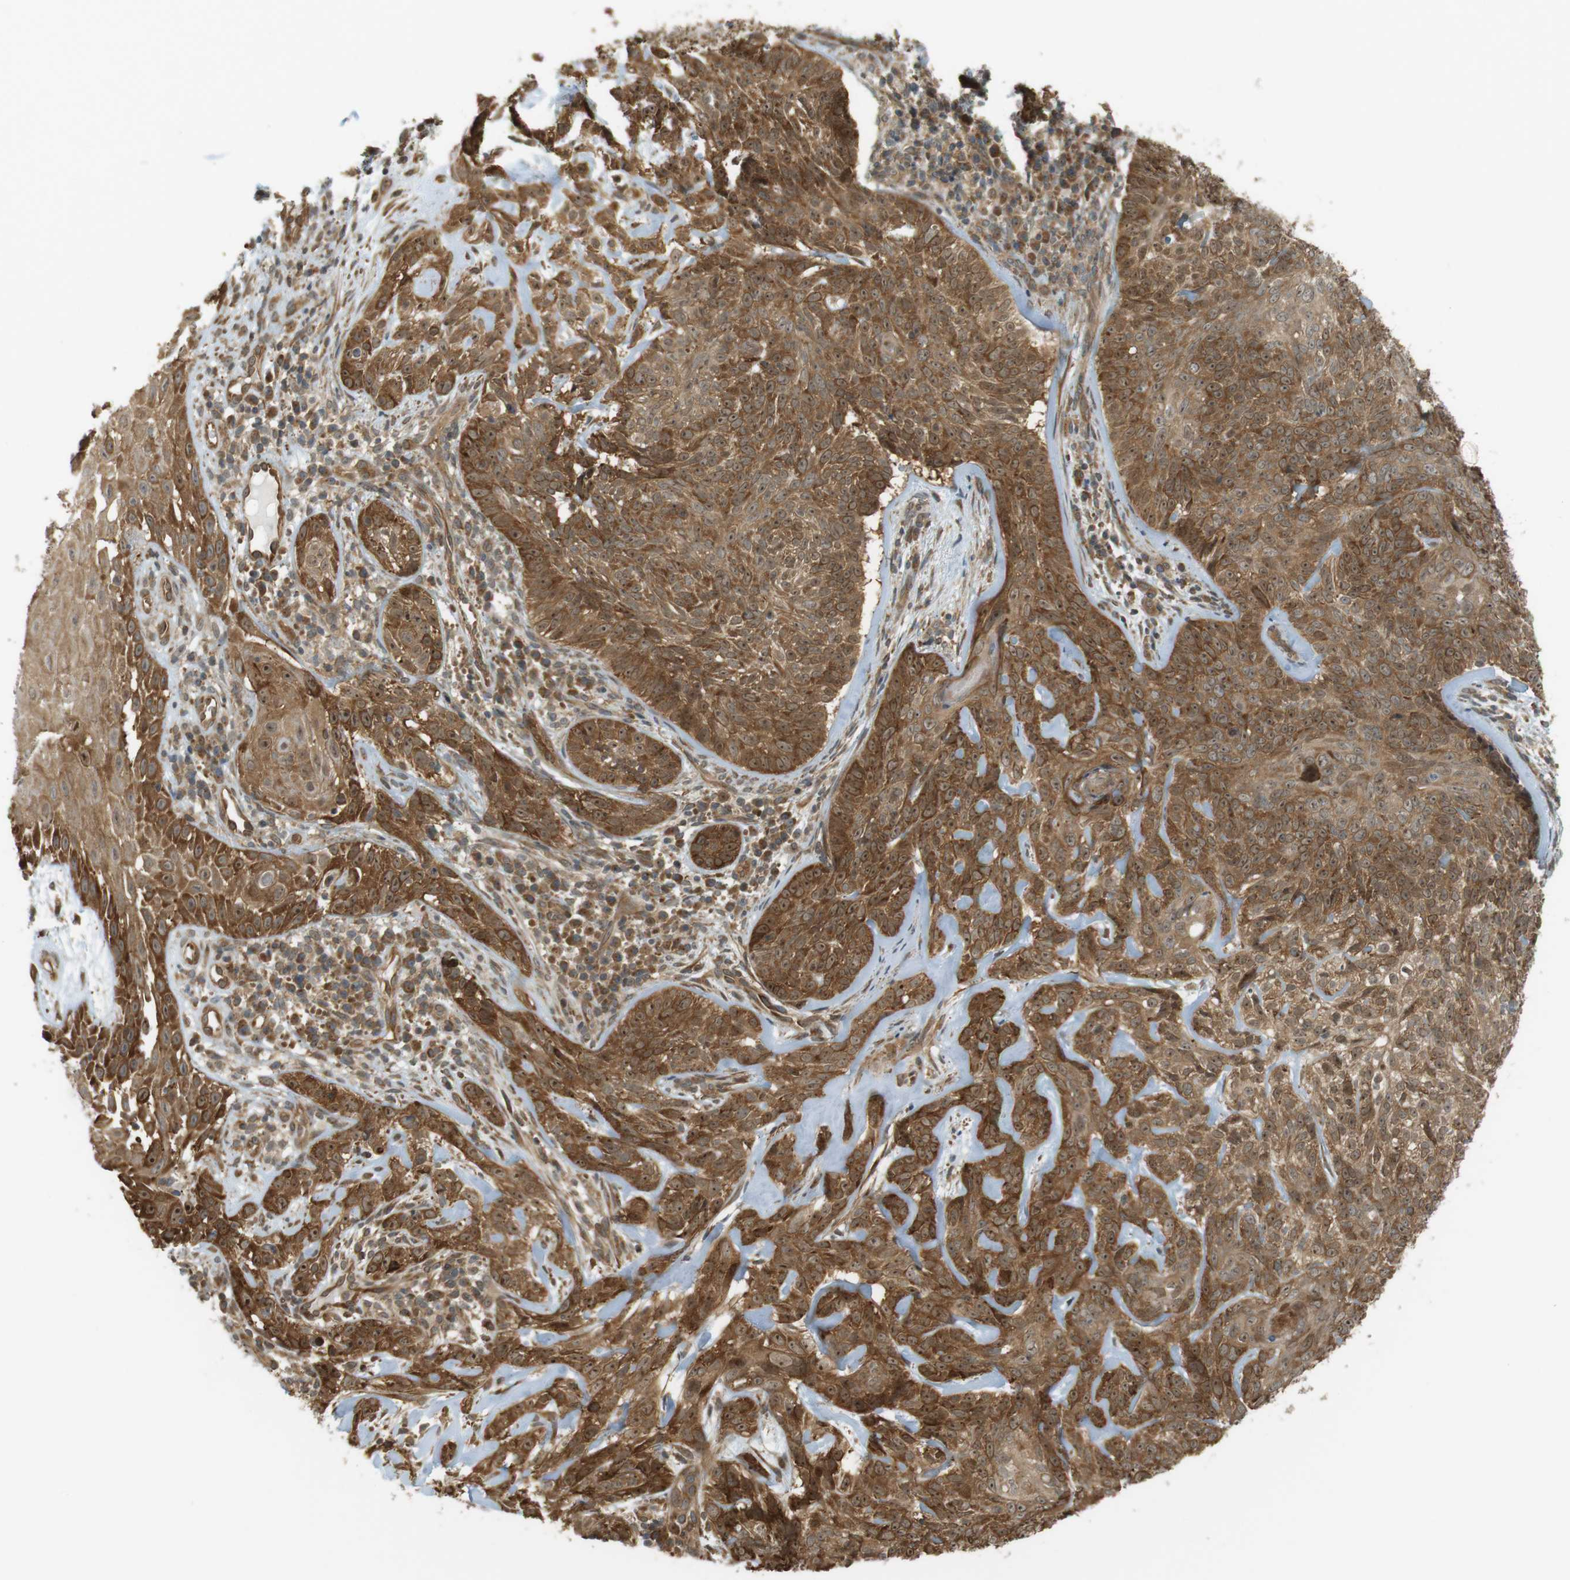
{"staining": {"intensity": "moderate", "quantity": ">75%", "location": "cytoplasmic/membranous,nuclear"}, "tissue": "skin cancer", "cell_type": "Tumor cells", "image_type": "cancer", "snomed": [{"axis": "morphology", "description": "Basal cell carcinoma"}, {"axis": "topography", "description": "Skin"}], "caption": "Moderate cytoplasmic/membranous and nuclear protein staining is seen in approximately >75% of tumor cells in skin basal cell carcinoma.", "gene": "PA2G4", "patient": {"sex": "male", "age": 72}}